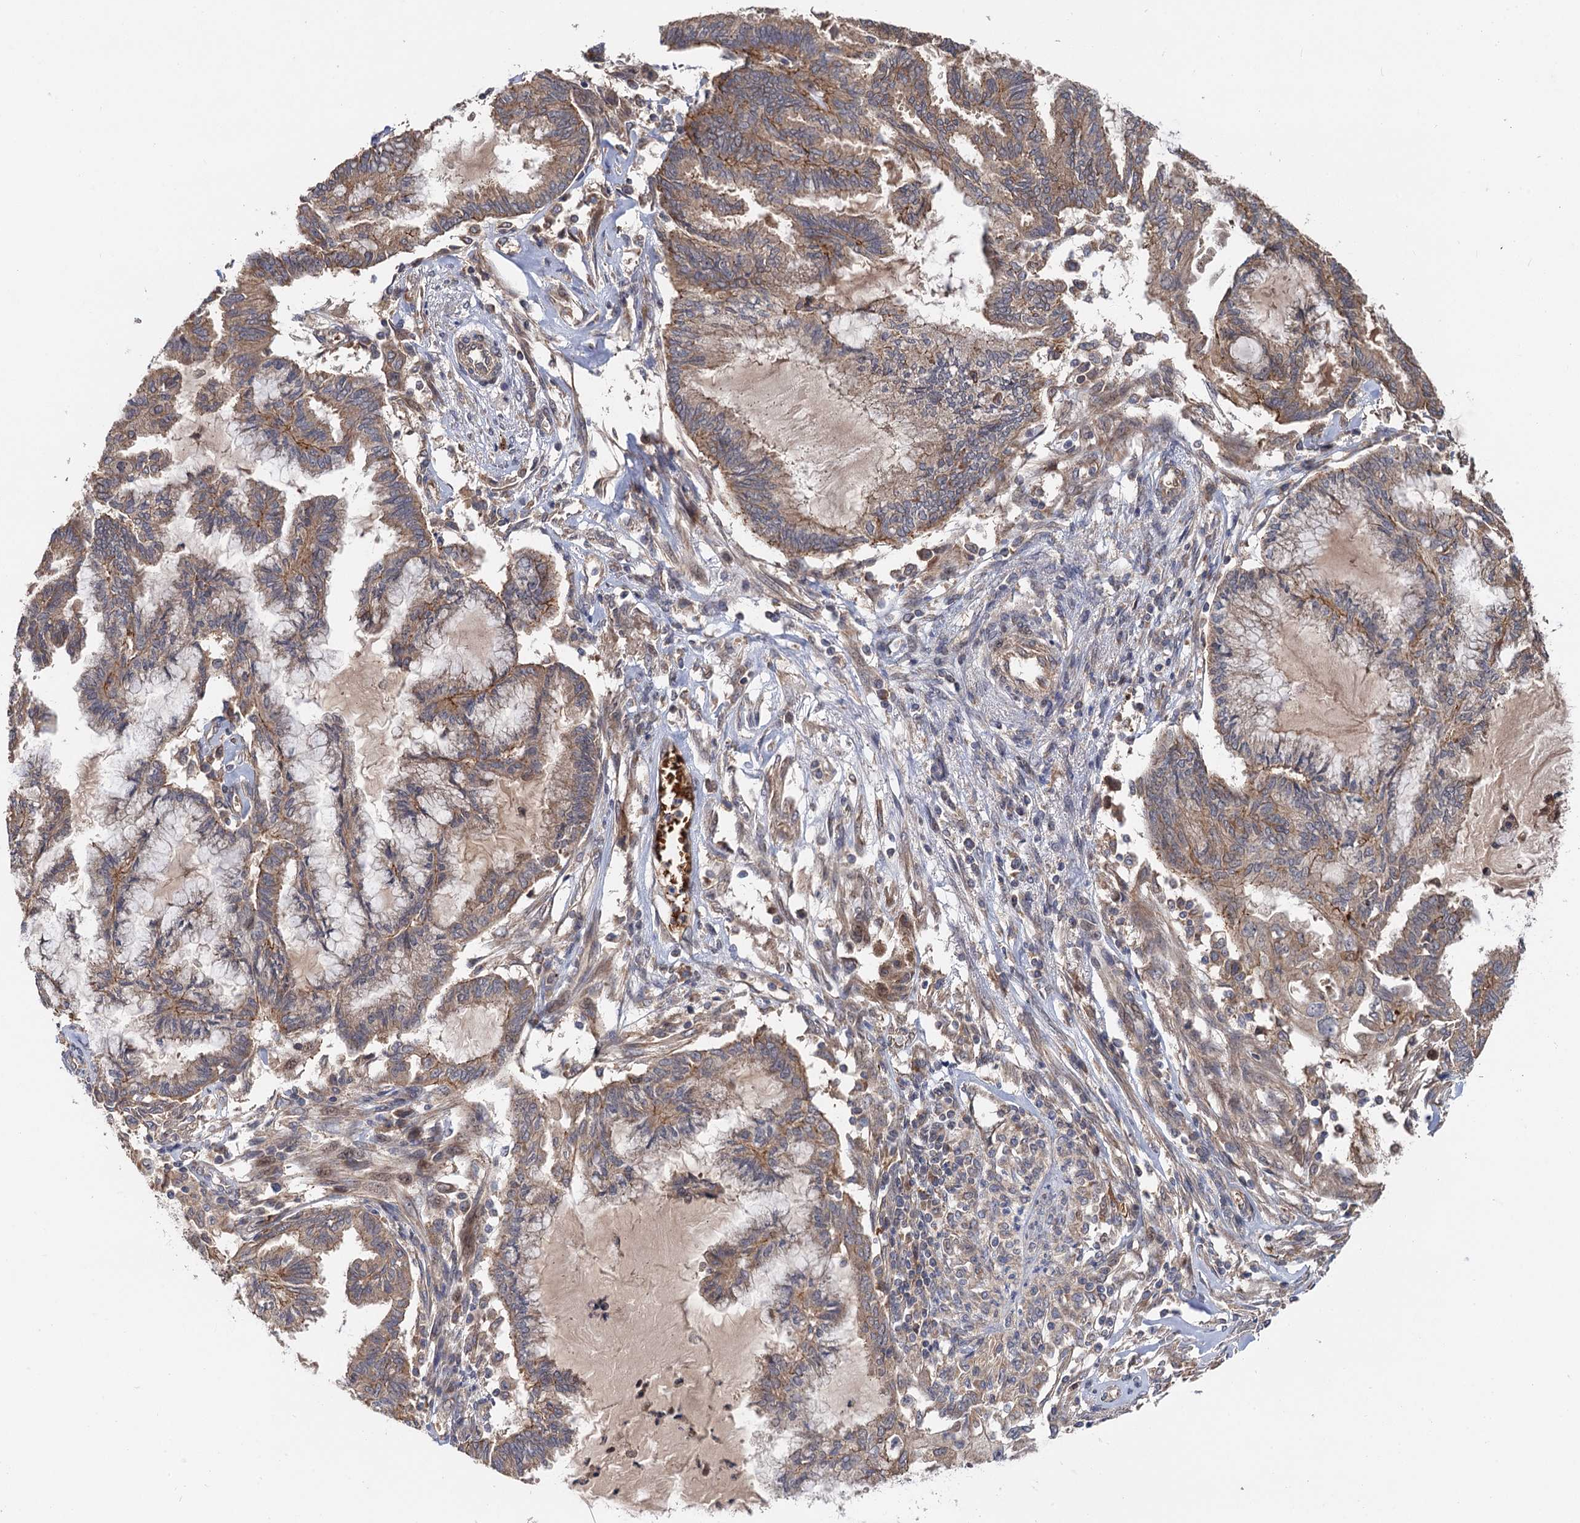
{"staining": {"intensity": "weak", "quantity": ">75%", "location": "cytoplasmic/membranous"}, "tissue": "endometrial cancer", "cell_type": "Tumor cells", "image_type": "cancer", "snomed": [{"axis": "morphology", "description": "Adenocarcinoma, NOS"}, {"axis": "topography", "description": "Endometrium"}], "caption": "Human endometrial cancer stained for a protein (brown) exhibits weak cytoplasmic/membranous positive staining in approximately >75% of tumor cells.", "gene": "SNX32", "patient": {"sex": "female", "age": 86}}